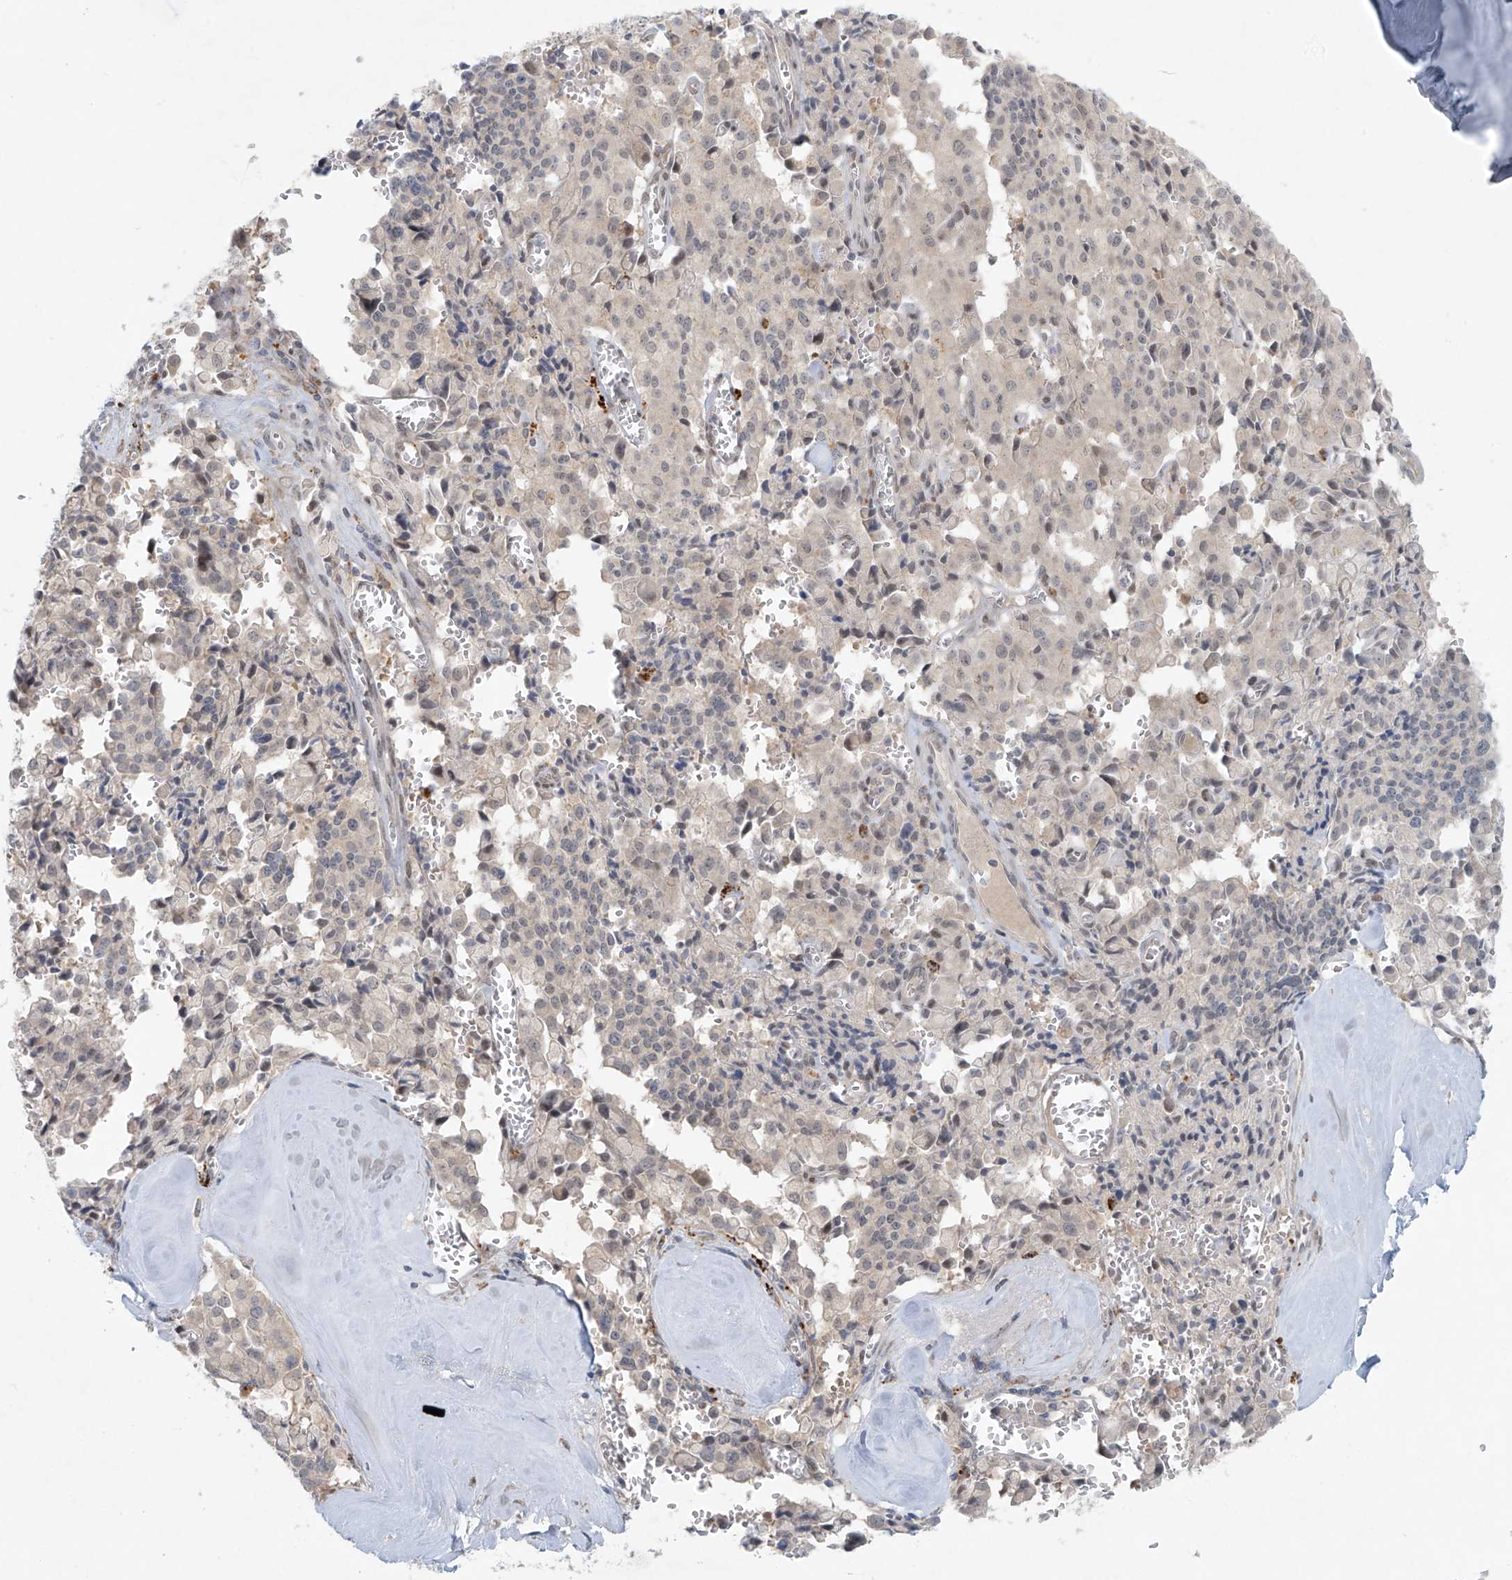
{"staining": {"intensity": "negative", "quantity": "none", "location": "none"}, "tissue": "pancreatic cancer", "cell_type": "Tumor cells", "image_type": "cancer", "snomed": [{"axis": "morphology", "description": "Adenocarcinoma, NOS"}, {"axis": "topography", "description": "Pancreas"}], "caption": "The micrograph reveals no significant expression in tumor cells of pancreatic adenocarcinoma.", "gene": "PPAT", "patient": {"sex": "male", "age": 65}}